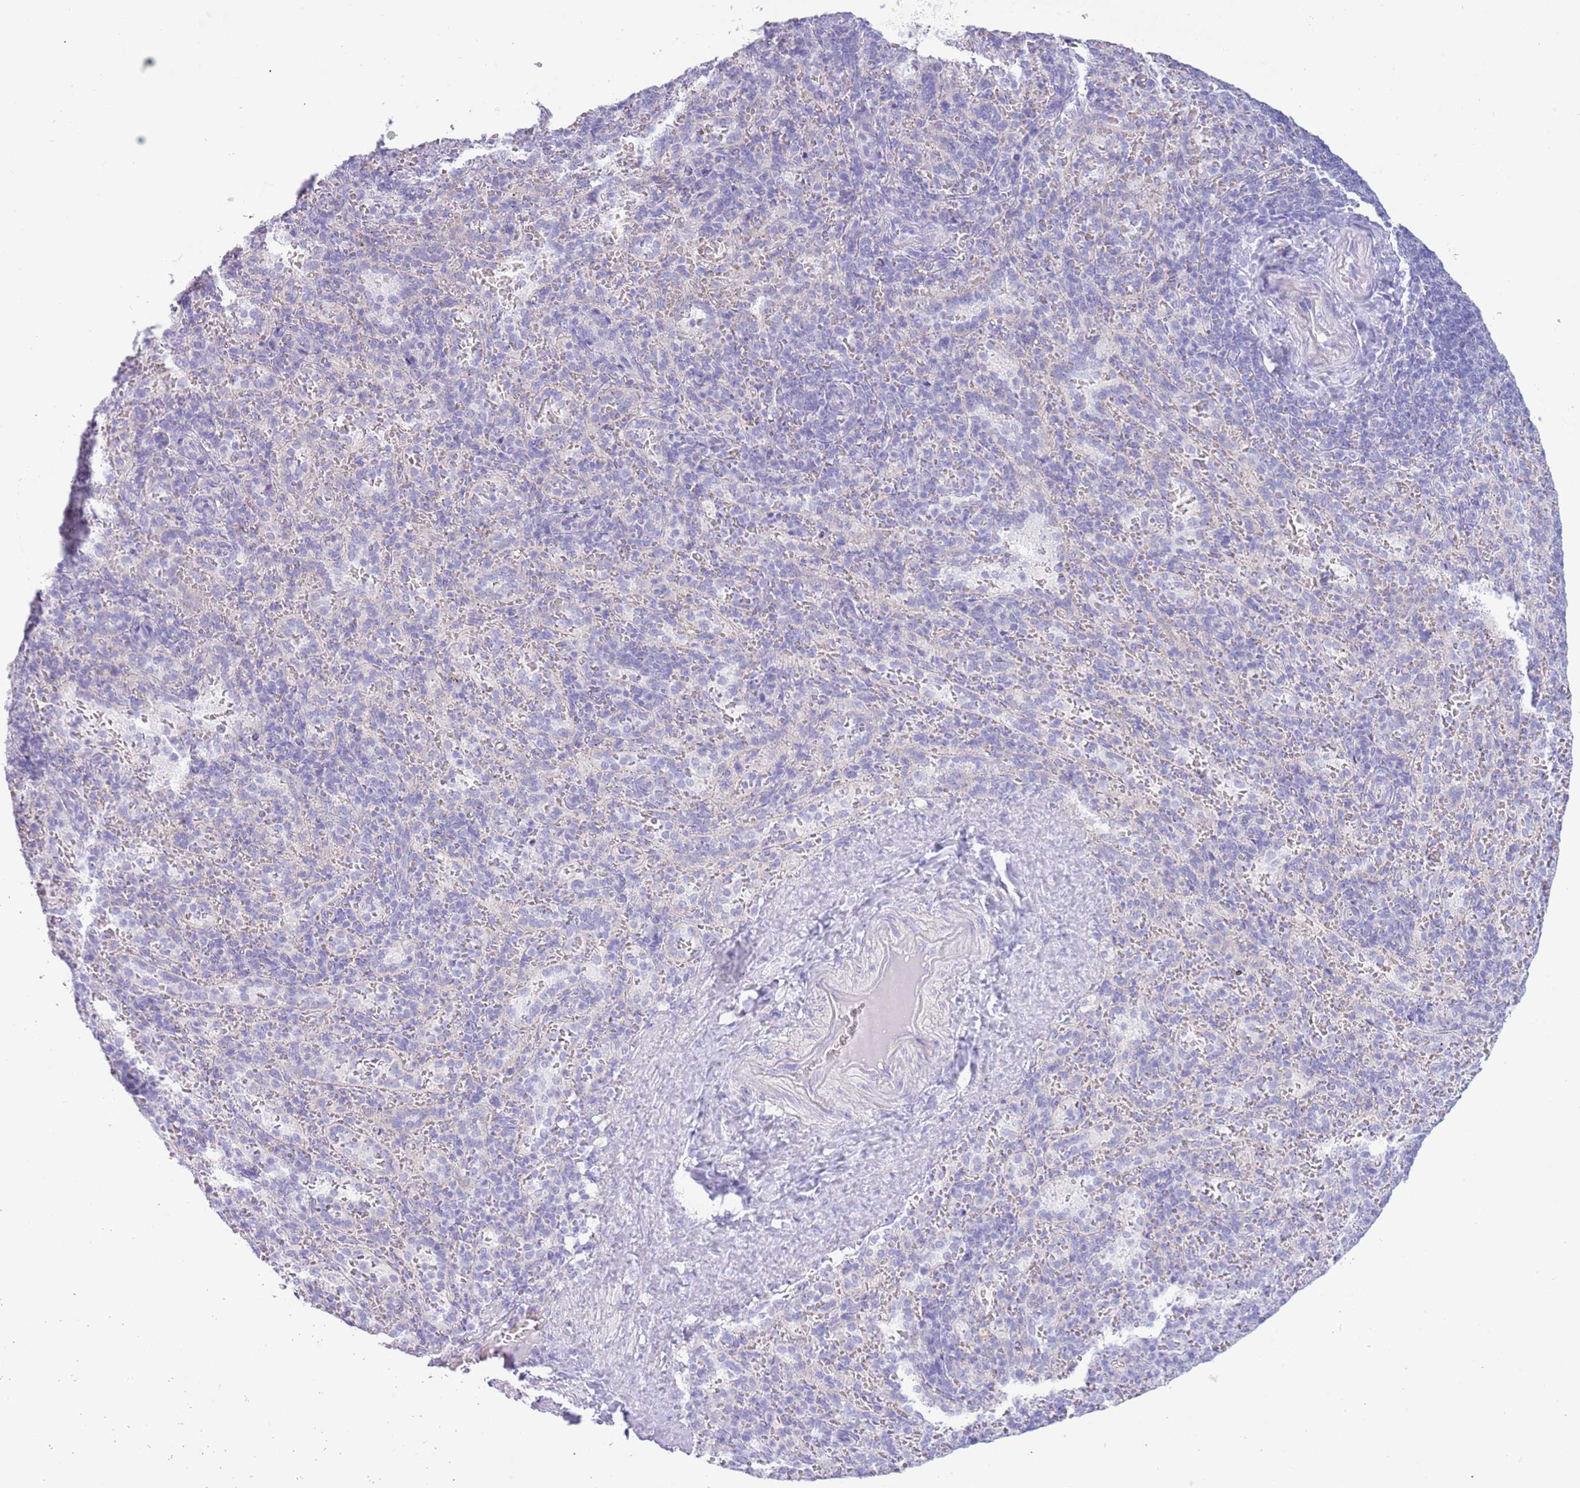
{"staining": {"intensity": "negative", "quantity": "none", "location": "none"}, "tissue": "spleen", "cell_type": "Cells in red pulp", "image_type": "normal", "snomed": [{"axis": "morphology", "description": "Normal tissue, NOS"}, {"axis": "topography", "description": "Spleen"}], "caption": "Immunohistochemical staining of unremarkable spleen shows no significant positivity in cells in red pulp. (Brightfield microscopy of DAB immunohistochemistry at high magnification).", "gene": "ACR", "patient": {"sex": "female", "age": 21}}